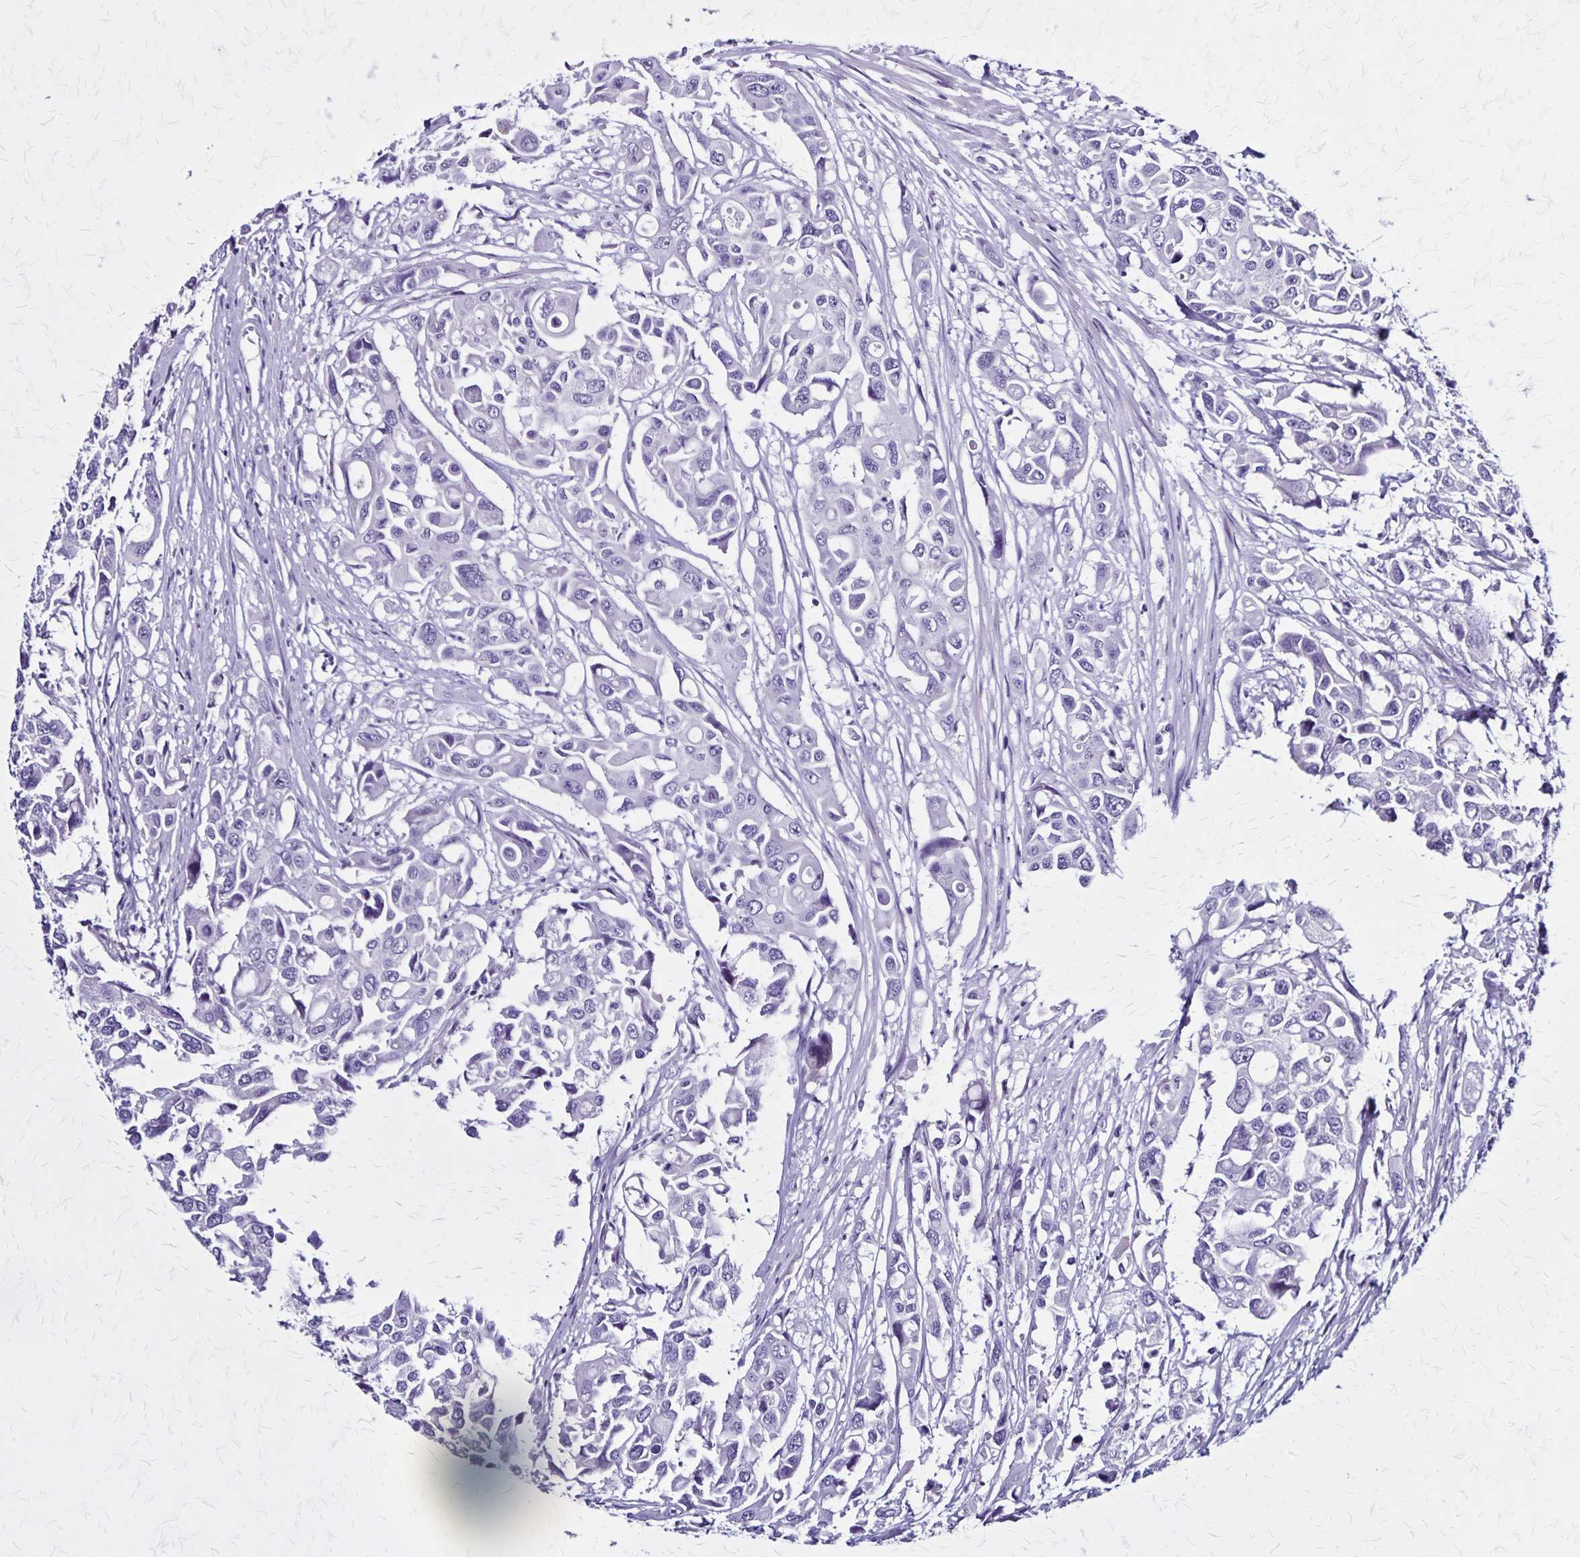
{"staining": {"intensity": "negative", "quantity": "none", "location": "none"}, "tissue": "colorectal cancer", "cell_type": "Tumor cells", "image_type": "cancer", "snomed": [{"axis": "morphology", "description": "Adenocarcinoma, NOS"}, {"axis": "topography", "description": "Colon"}], "caption": "DAB (3,3'-diaminobenzidine) immunohistochemical staining of human adenocarcinoma (colorectal) demonstrates no significant staining in tumor cells.", "gene": "PLXNA4", "patient": {"sex": "male", "age": 77}}